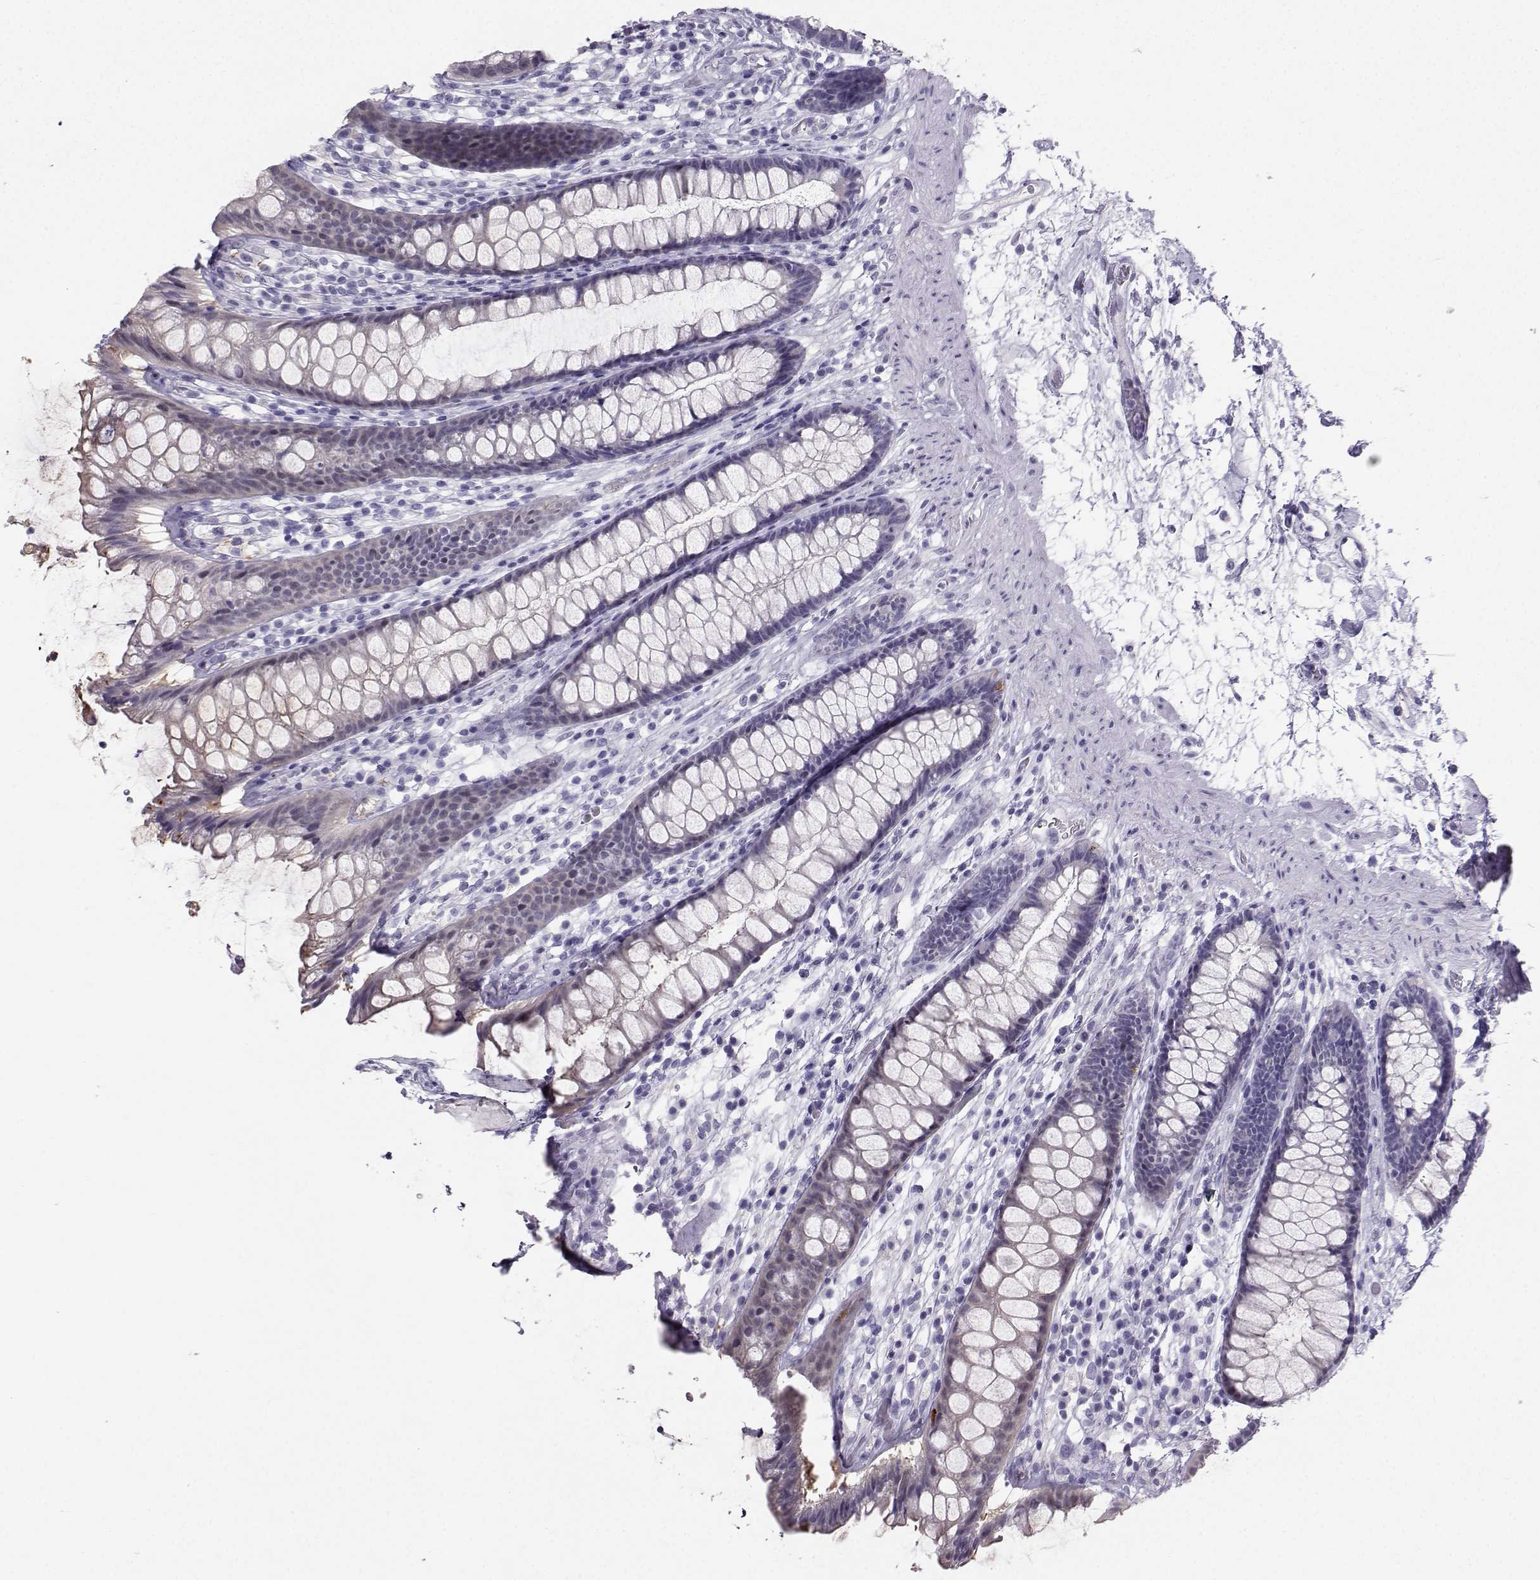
{"staining": {"intensity": "negative", "quantity": "none", "location": "none"}, "tissue": "rectum", "cell_type": "Glandular cells", "image_type": "normal", "snomed": [{"axis": "morphology", "description": "Normal tissue, NOS"}, {"axis": "topography", "description": "Rectum"}], "caption": "The photomicrograph shows no staining of glandular cells in benign rectum.", "gene": "IQCD", "patient": {"sex": "male", "age": 72}}